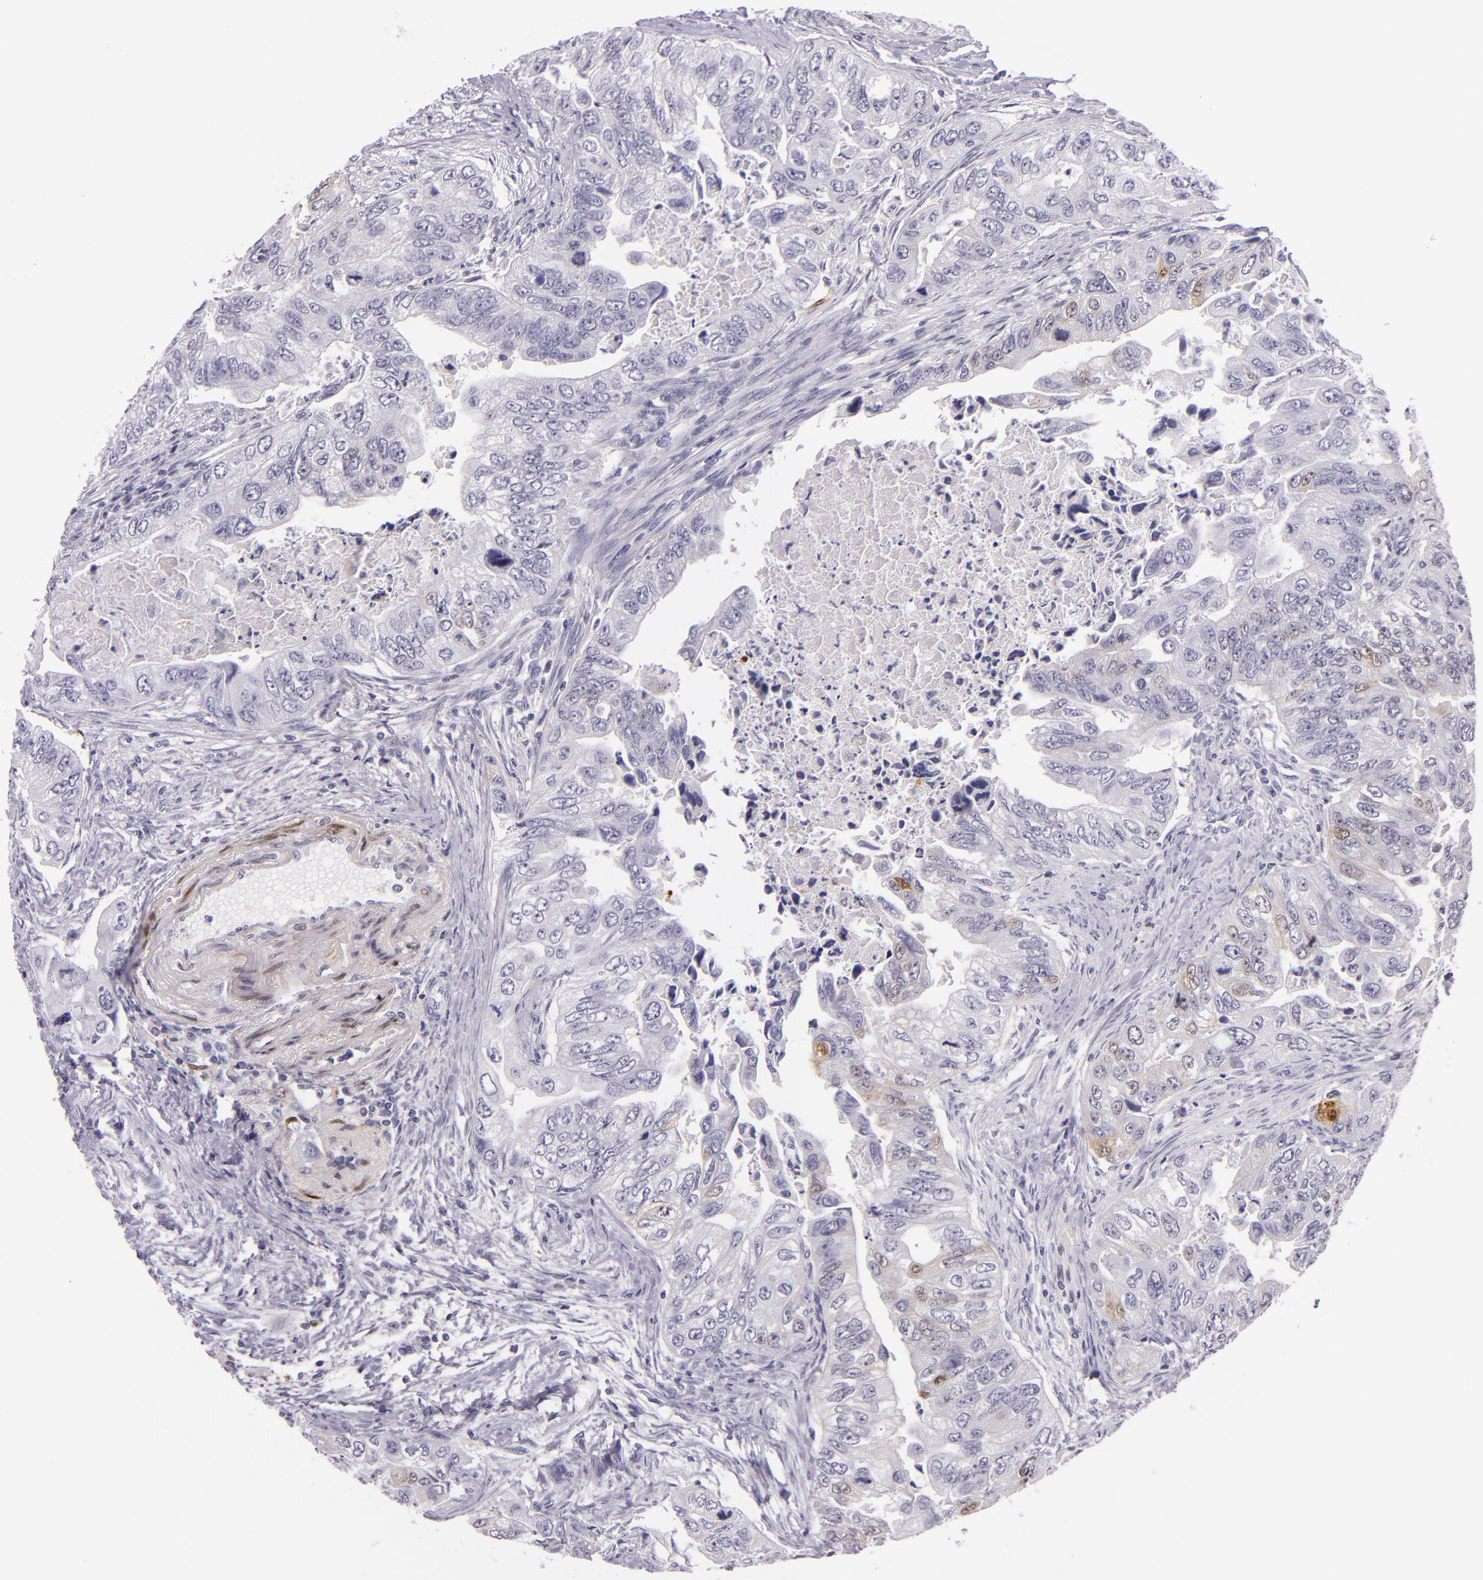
{"staining": {"intensity": "weak", "quantity": "<25%", "location": "nuclear"}, "tissue": "colorectal cancer", "cell_type": "Tumor cells", "image_type": "cancer", "snomed": [{"axis": "morphology", "description": "Adenocarcinoma, NOS"}, {"axis": "topography", "description": "Colon"}], "caption": "Immunohistochemistry micrograph of adenocarcinoma (colorectal) stained for a protein (brown), which shows no staining in tumor cells.", "gene": "MT1A", "patient": {"sex": "female", "age": 11}}